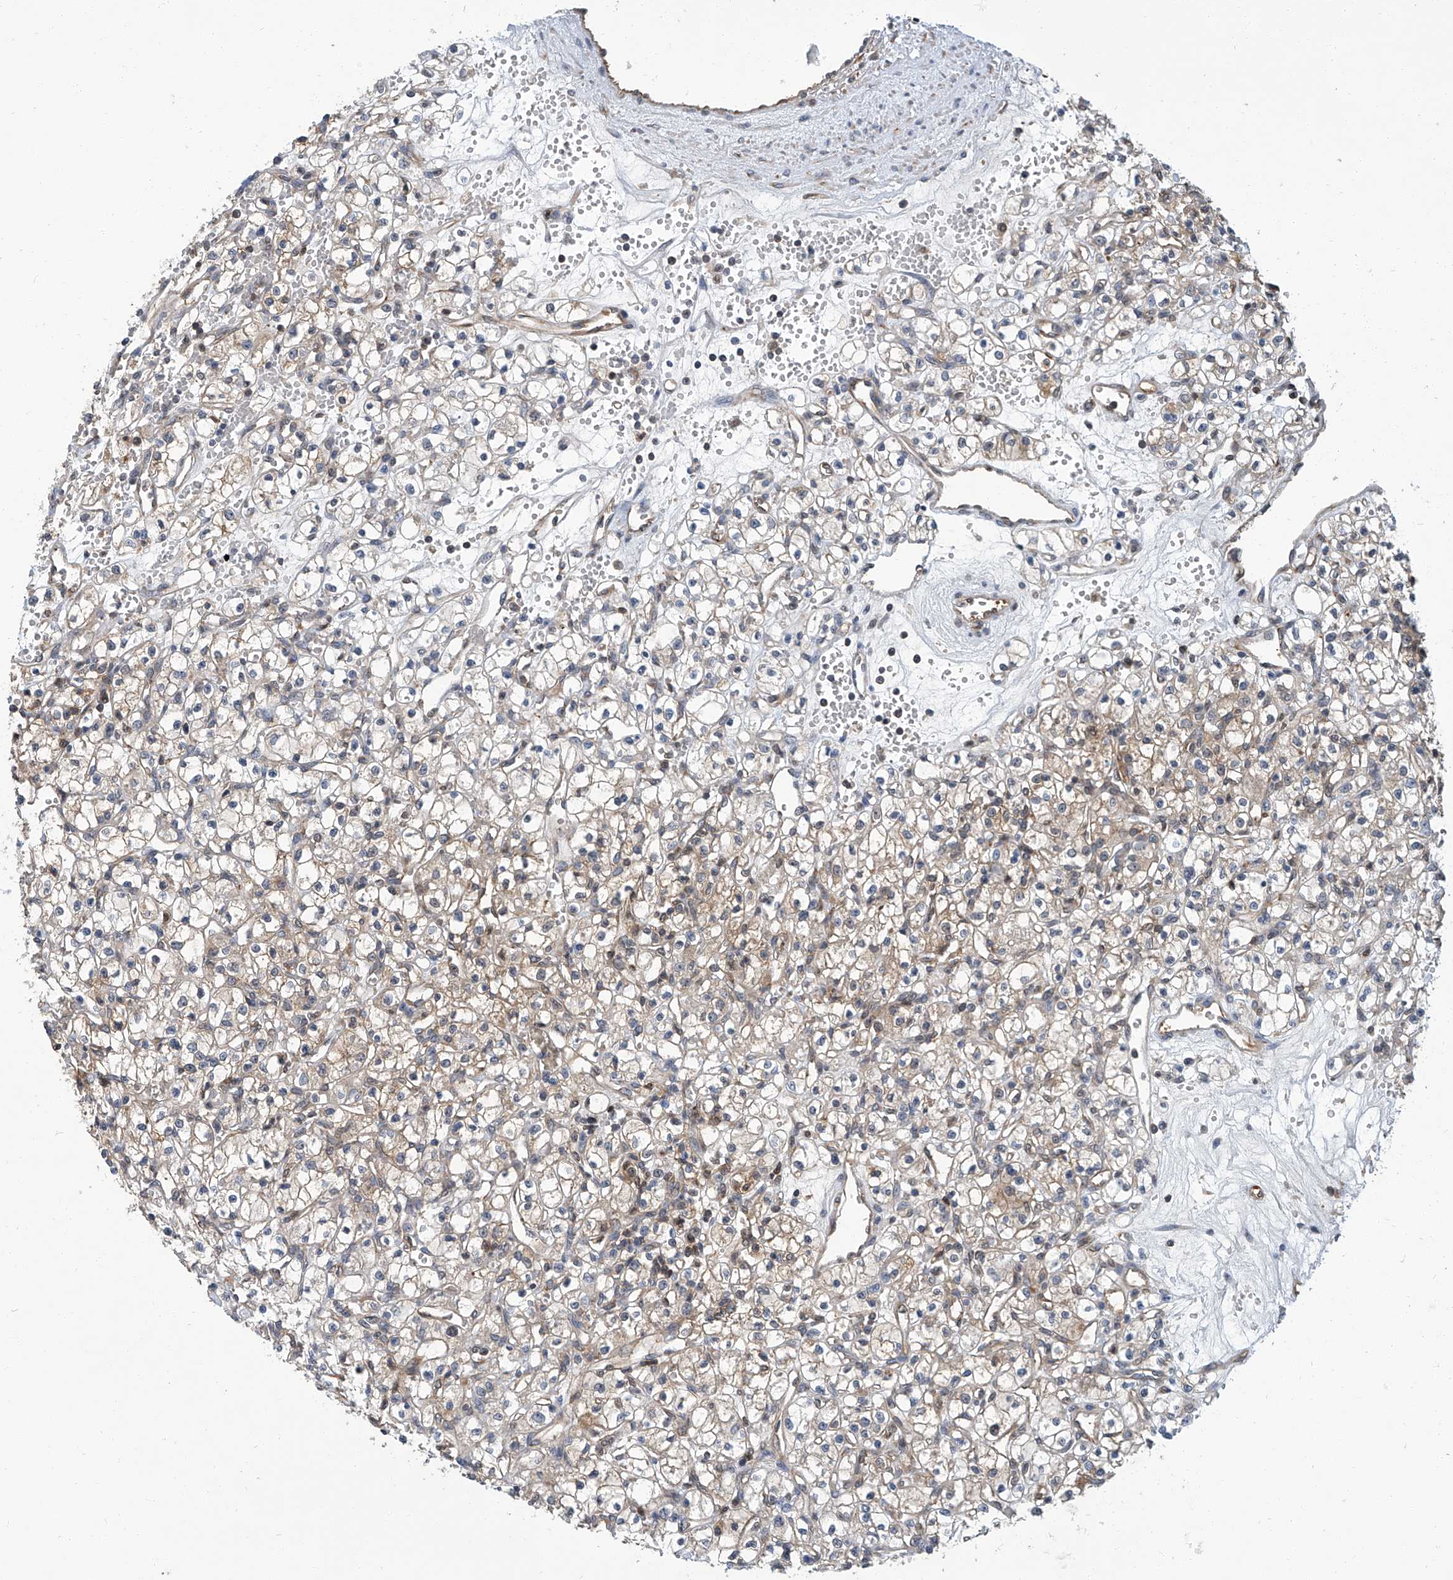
{"staining": {"intensity": "weak", "quantity": "25%-75%", "location": "cytoplasmic/membranous"}, "tissue": "renal cancer", "cell_type": "Tumor cells", "image_type": "cancer", "snomed": [{"axis": "morphology", "description": "Adenocarcinoma, NOS"}, {"axis": "topography", "description": "Kidney"}], "caption": "A high-resolution photomicrograph shows immunohistochemistry (IHC) staining of renal adenocarcinoma, which reveals weak cytoplasmic/membranous positivity in about 25%-75% of tumor cells.", "gene": "PSMB10", "patient": {"sex": "female", "age": 59}}